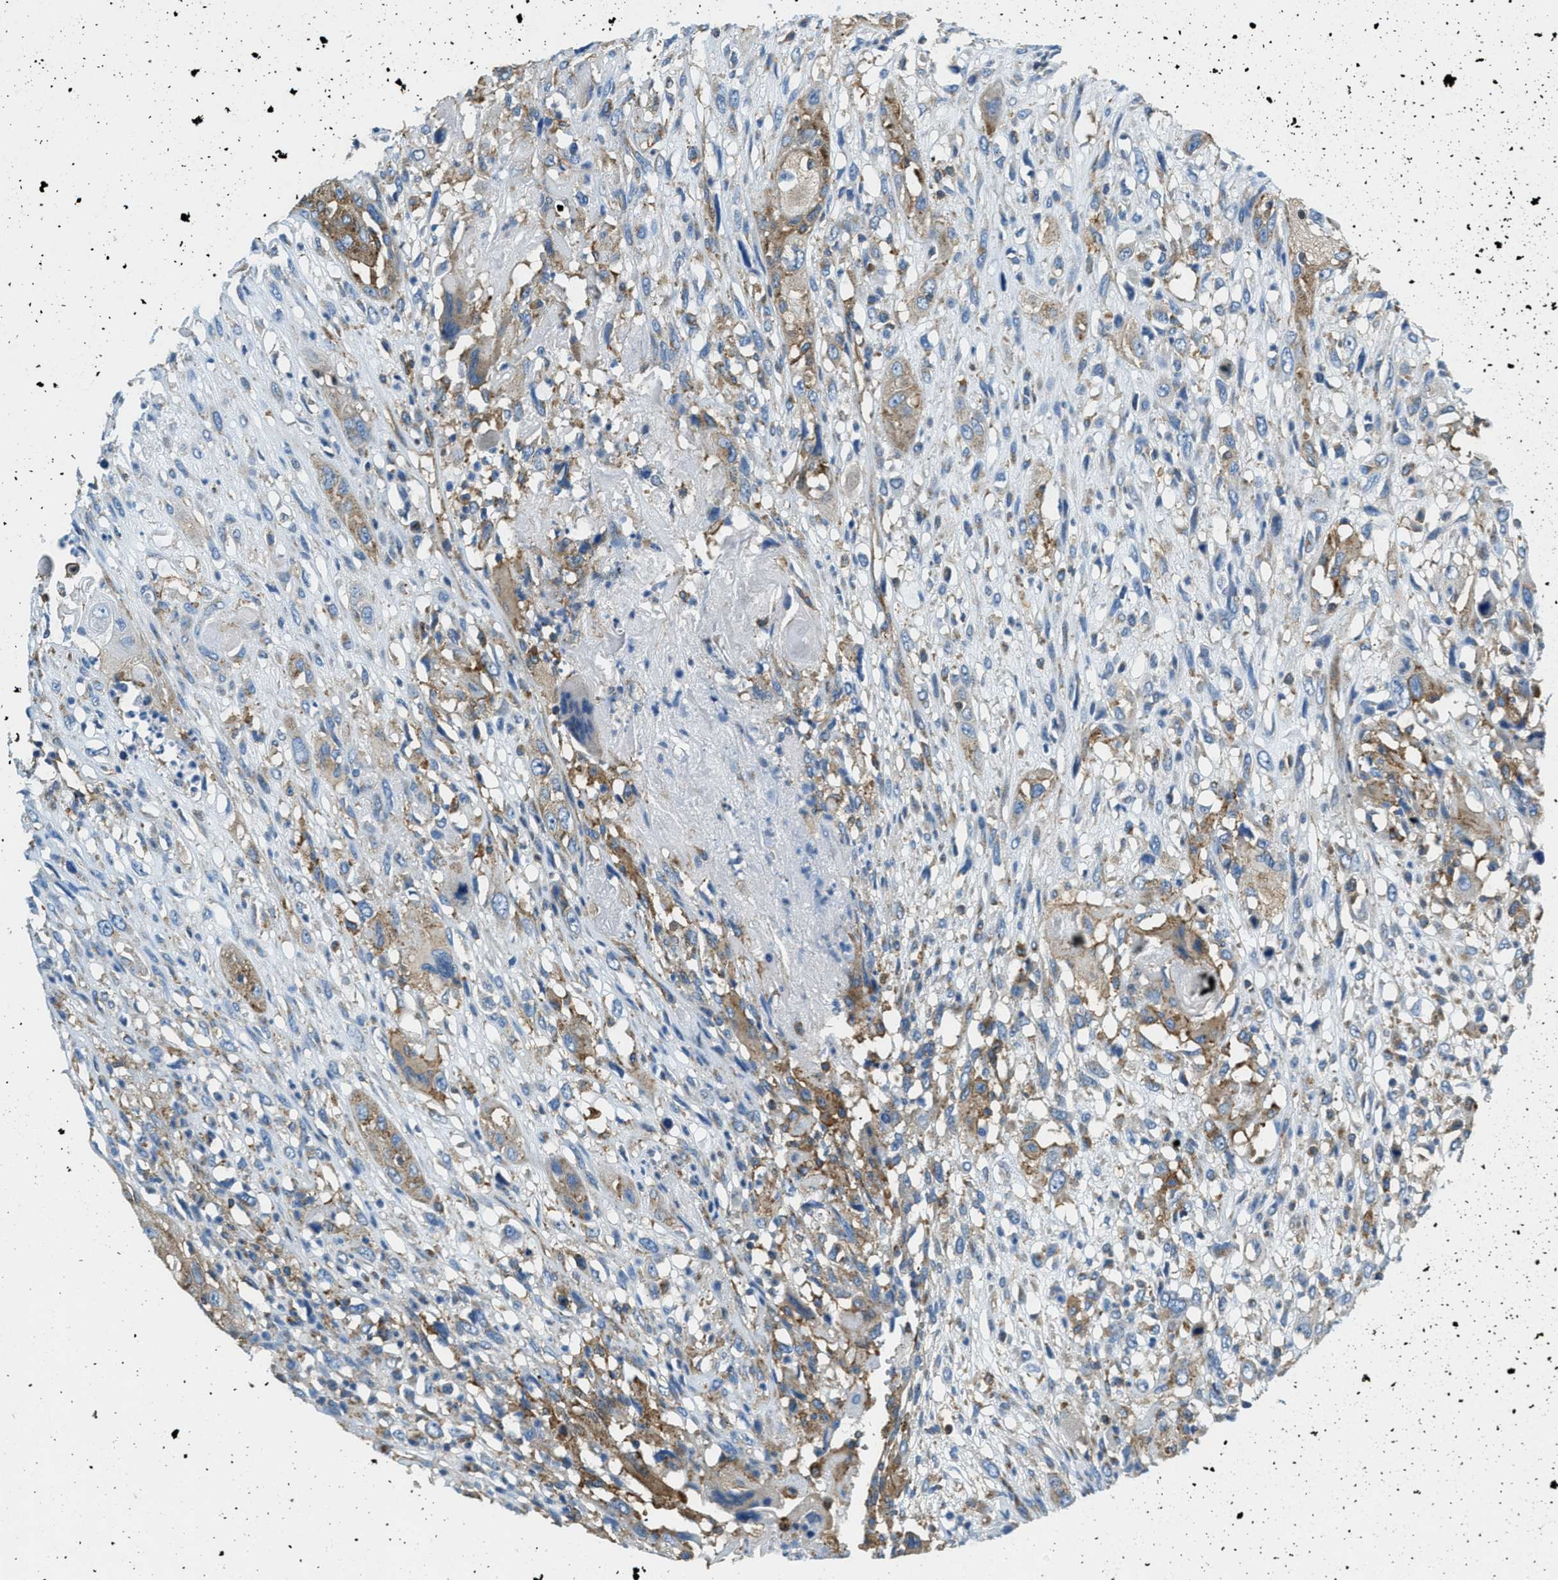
{"staining": {"intensity": "moderate", "quantity": ">75%", "location": "cytoplasmic/membranous"}, "tissue": "head and neck cancer", "cell_type": "Tumor cells", "image_type": "cancer", "snomed": [{"axis": "morphology", "description": "Necrosis, NOS"}, {"axis": "morphology", "description": "Neoplasm, malignant, NOS"}, {"axis": "topography", "description": "Salivary gland"}, {"axis": "topography", "description": "Head-Neck"}], "caption": "About >75% of tumor cells in head and neck neoplasm (malignant) exhibit moderate cytoplasmic/membranous protein positivity as visualized by brown immunohistochemical staining.", "gene": "AP2B1", "patient": {"sex": "male", "age": 43}}